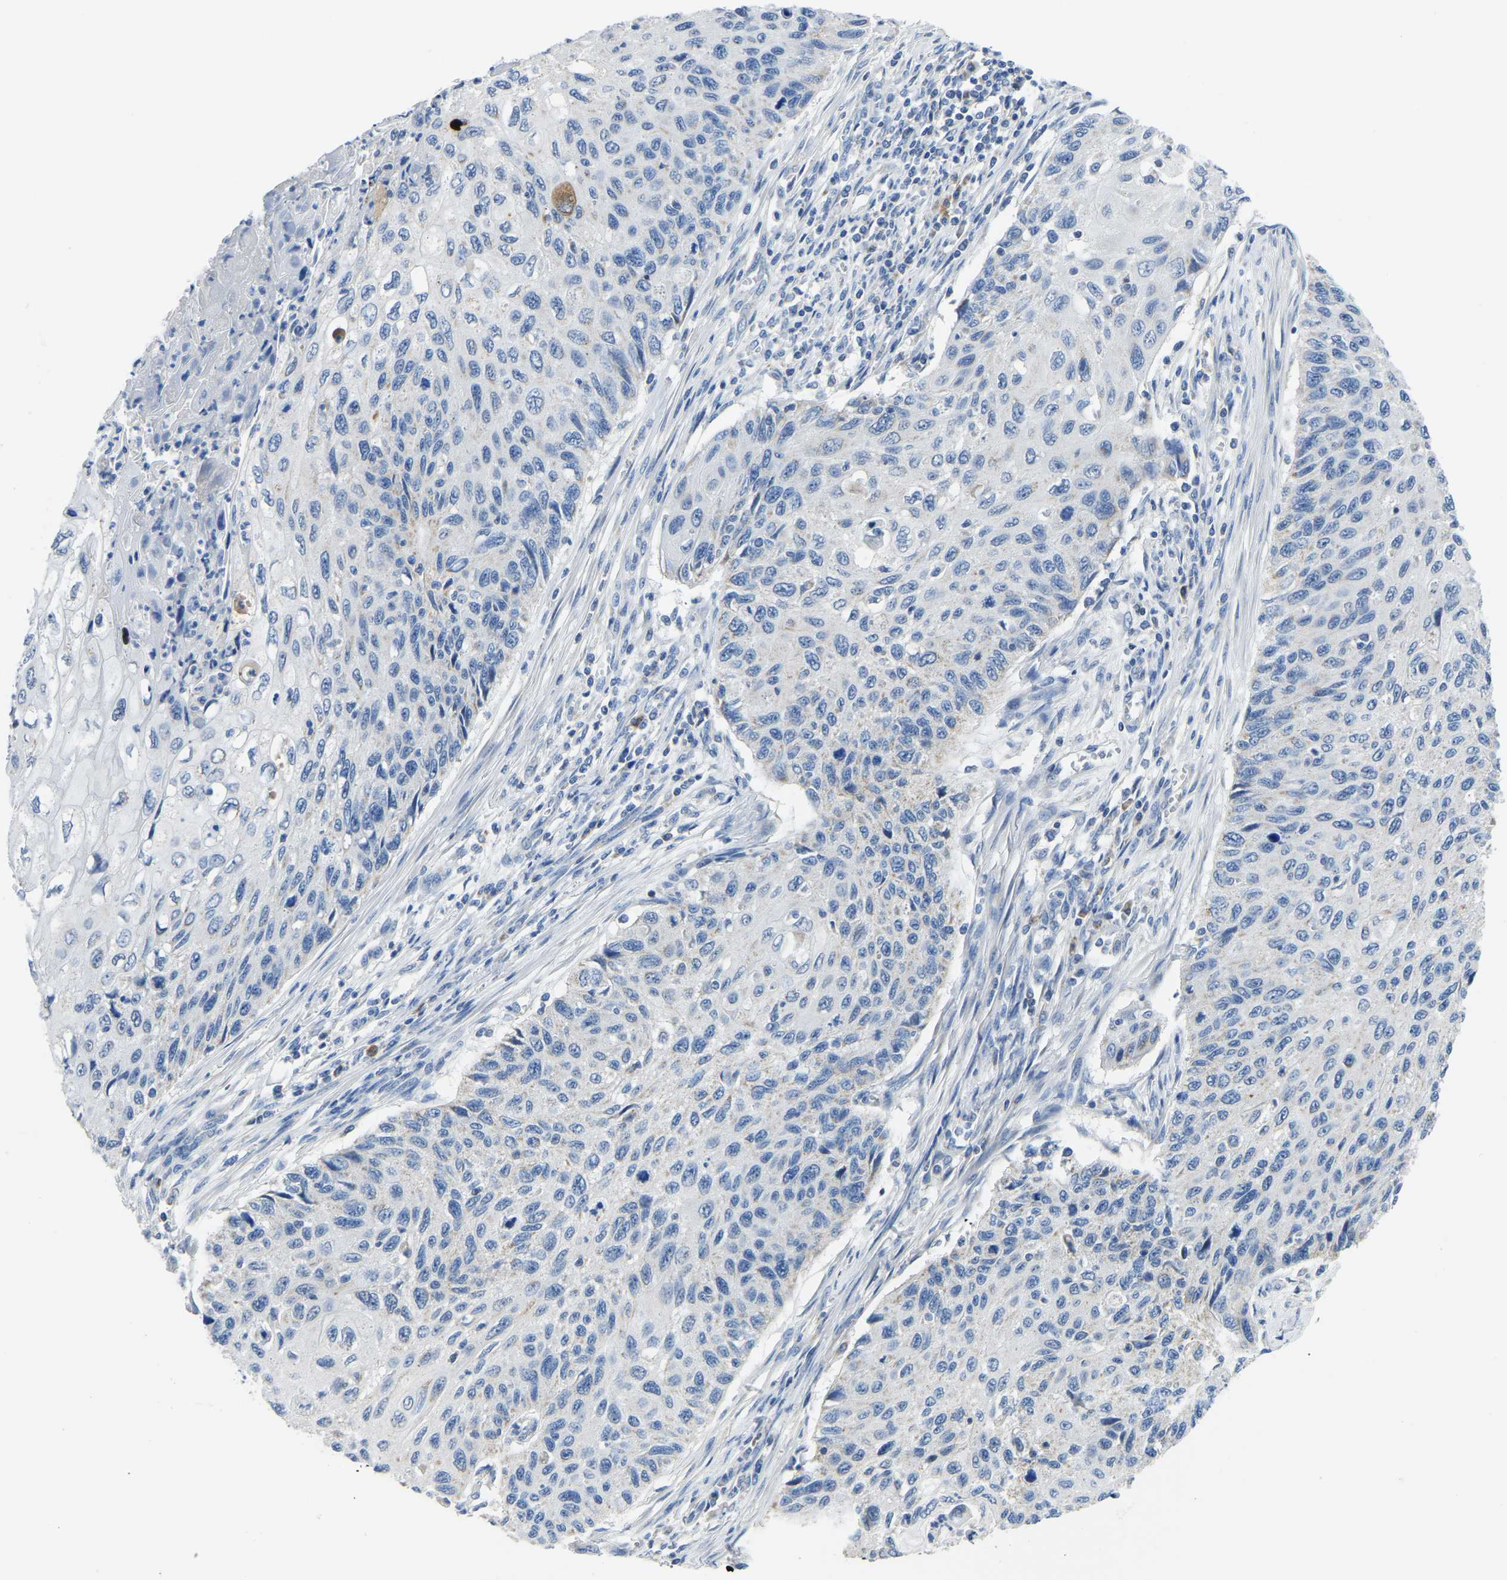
{"staining": {"intensity": "negative", "quantity": "none", "location": "none"}, "tissue": "cervical cancer", "cell_type": "Tumor cells", "image_type": "cancer", "snomed": [{"axis": "morphology", "description": "Squamous cell carcinoma, NOS"}, {"axis": "topography", "description": "Cervix"}], "caption": "Tumor cells show no significant protein staining in cervical cancer (squamous cell carcinoma). (Stains: DAB immunohistochemistry with hematoxylin counter stain, Microscopy: brightfield microscopy at high magnification).", "gene": "ETFA", "patient": {"sex": "female", "age": 70}}